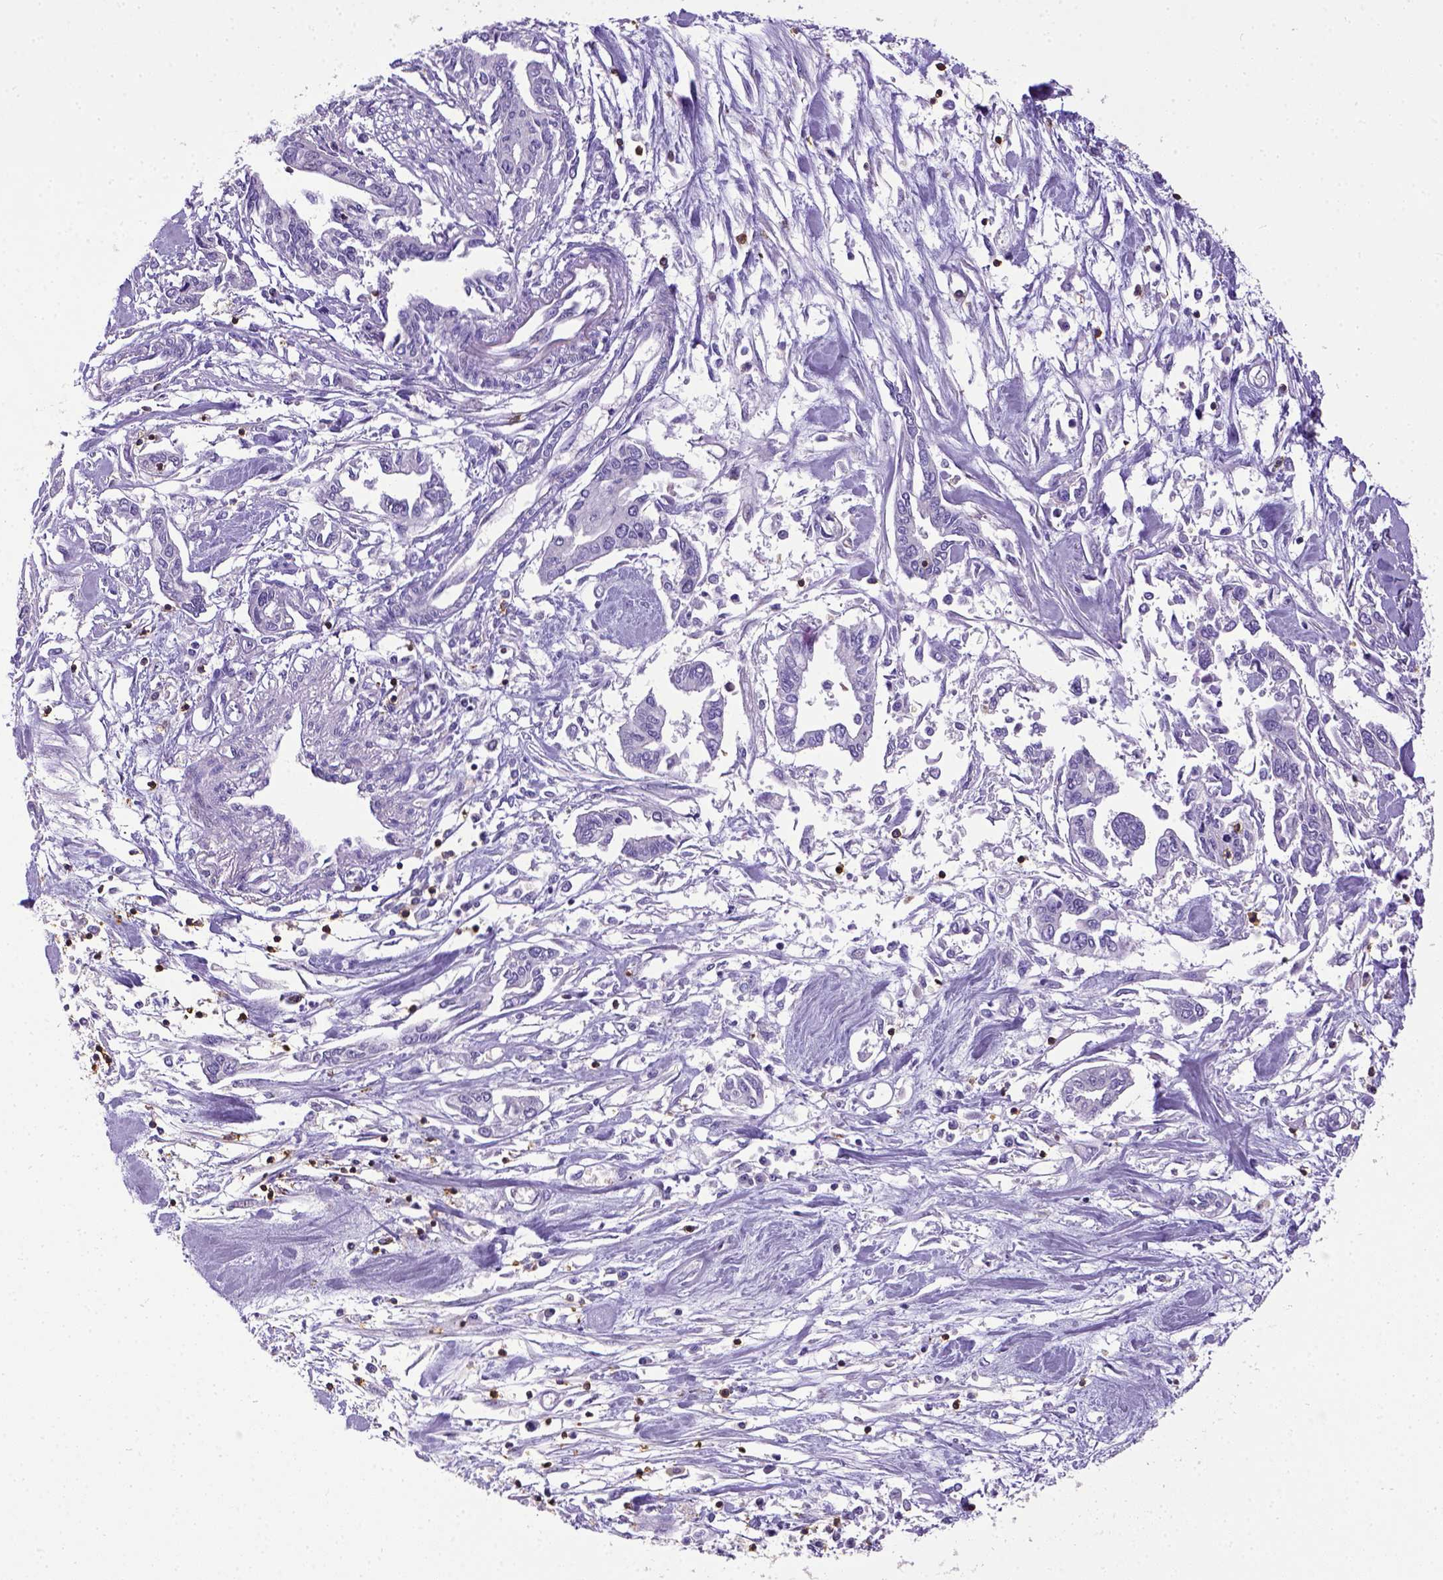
{"staining": {"intensity": "negative", "quantity": "none", "location": "none"}, "tissue": "pancreatic cancer", "cell_type": "Tumor cells", "image_type": "cancer", "snomed": [{"axis": "morphology", "description": "Adenocarcinoma, NOS"}, {"axis": "topography", "description": "Pancreas"}], "caption": "There is no significant staining in tumor cells of pancreatic cancer.", "gene": "CD3E", "patient": {"sex": "male", "age": 60}}